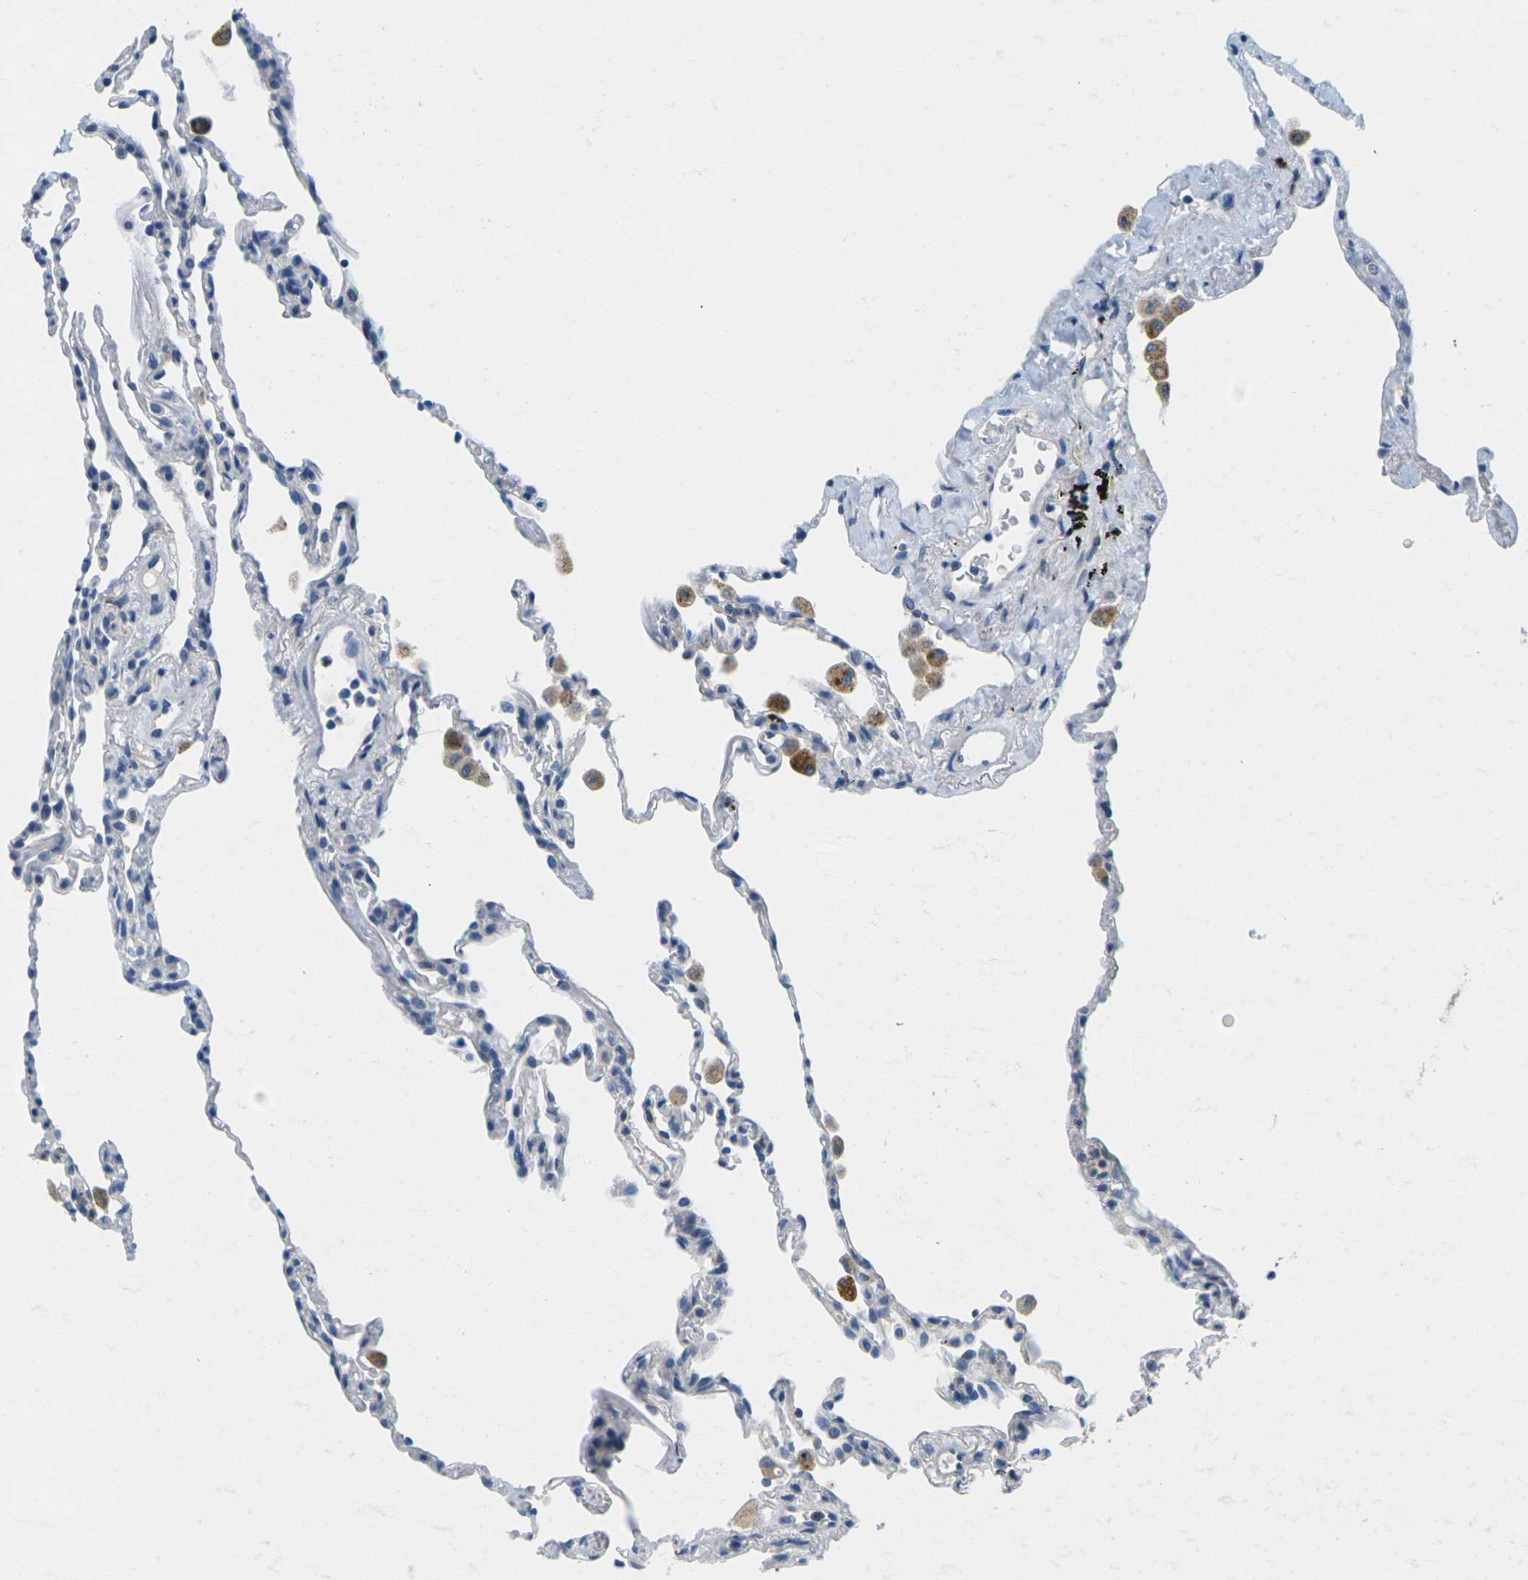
{"staining": {"intensity": "negative", "quantity": "none", "location": "none"}, "tissue": "lung", "cell_type": "Alveolar cells", "image_type": "normal", "snomed": [{"axis": "morphology", "description": "Normal tissue, NOS"}, {"axis": "topography", "description": "Lung"}], "caption": "Histopathology image shows no significant protein positivity in alveolar cells of unremarkable lung. Brightfield microscopy of immunohistochemistry stained with DAB (brown) and hematoxylin (blue), captured at high magnification.", "gene": "CYP2C8", "patient": {"sex": "male", "age": 59}}